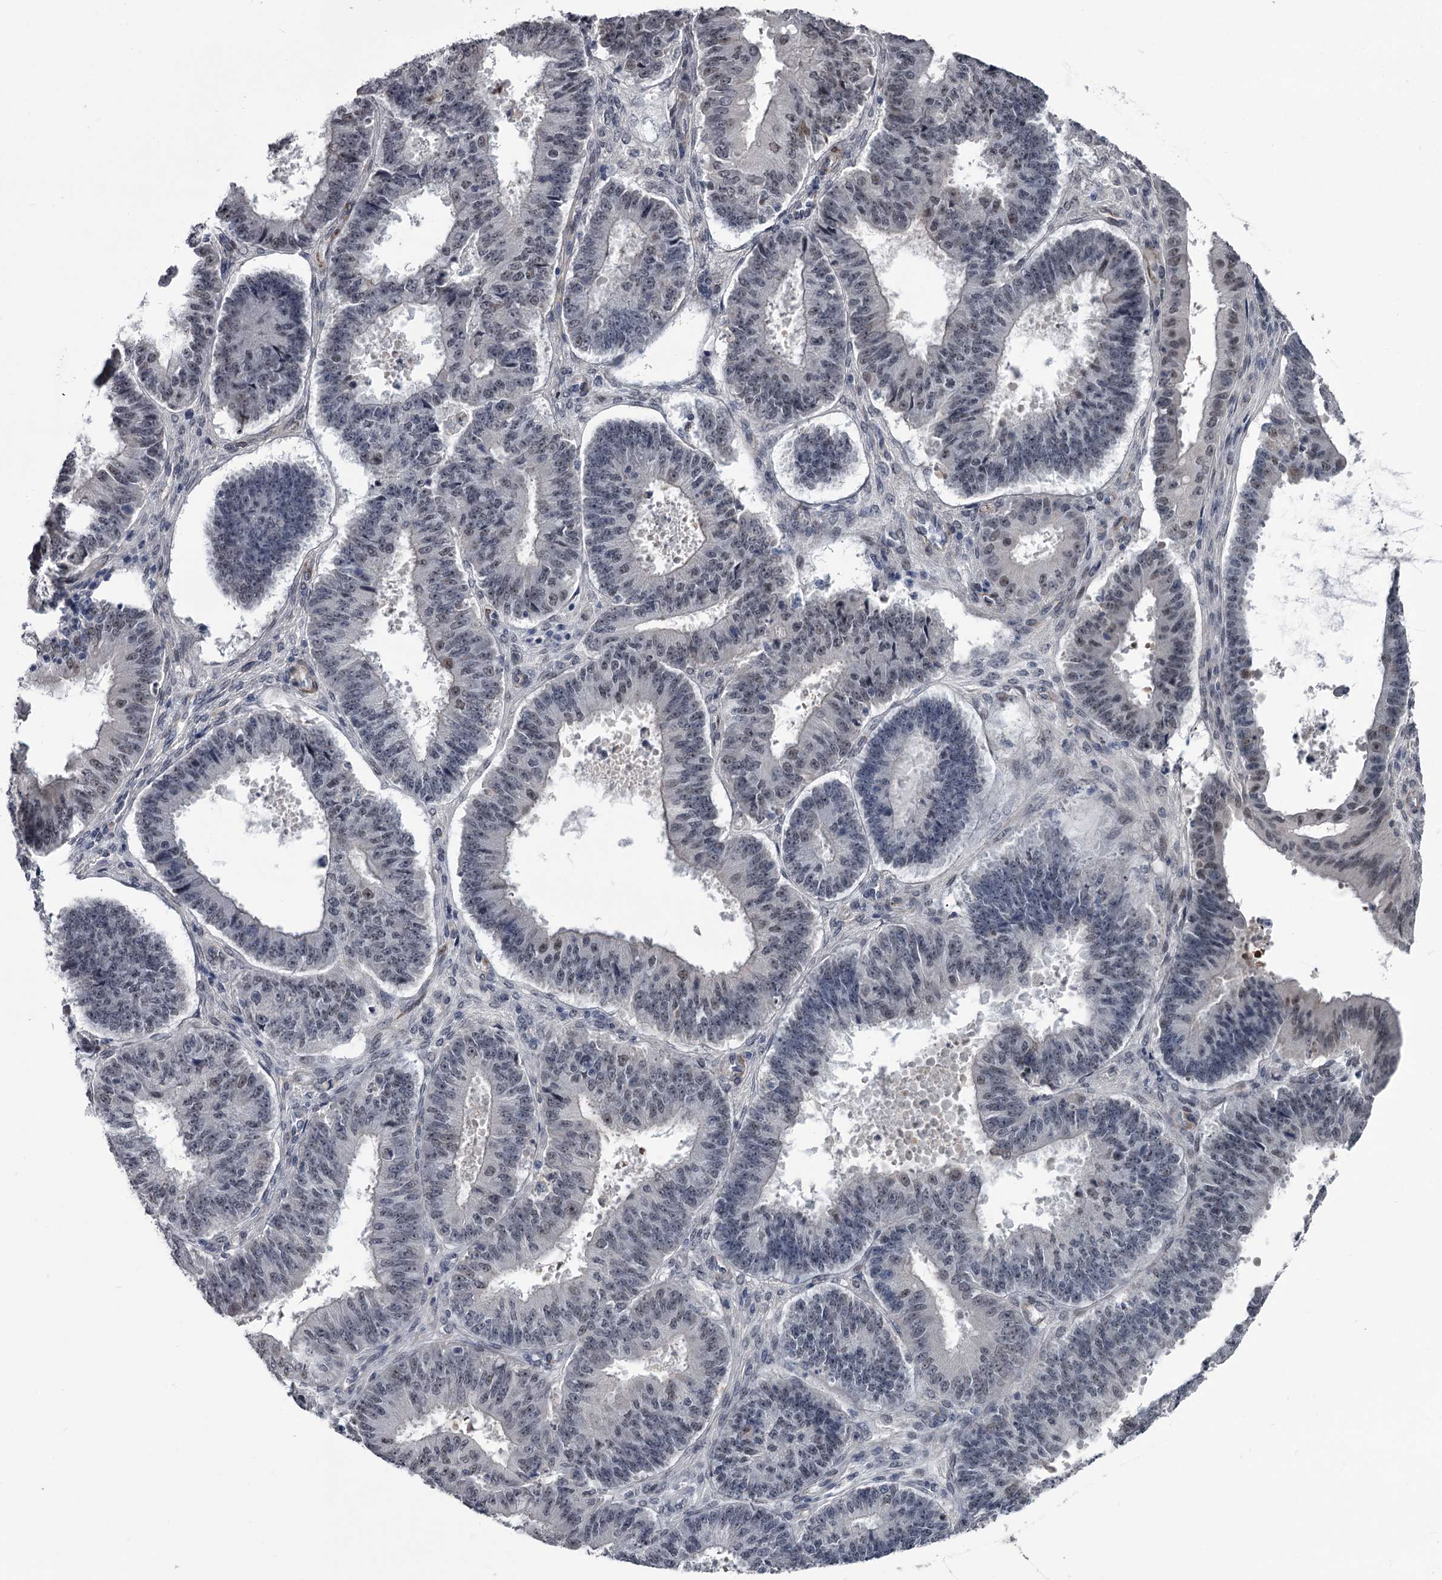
{"staining": {"intensity": "weak", "quantity": "25%-75%", "location": "nuclear"}, "tissue": "ovarian cancer", "cell_type": "Tumor cells", "image_type": "cancer", "snomed": [{"axis": "morphology", "description": "Carcinoma, endometroid"}, {"axis": "topography", "description": "Appendix"}, {"axis": "topography", "description": "Ovary"}], "caption": "Ovarian cancer (endometroid carcinoma) stained with a protein marker exhibits weak staining in tumor cells.", "gene": "PRPF40B", "patient": {"sex": "female", "age": 42}}